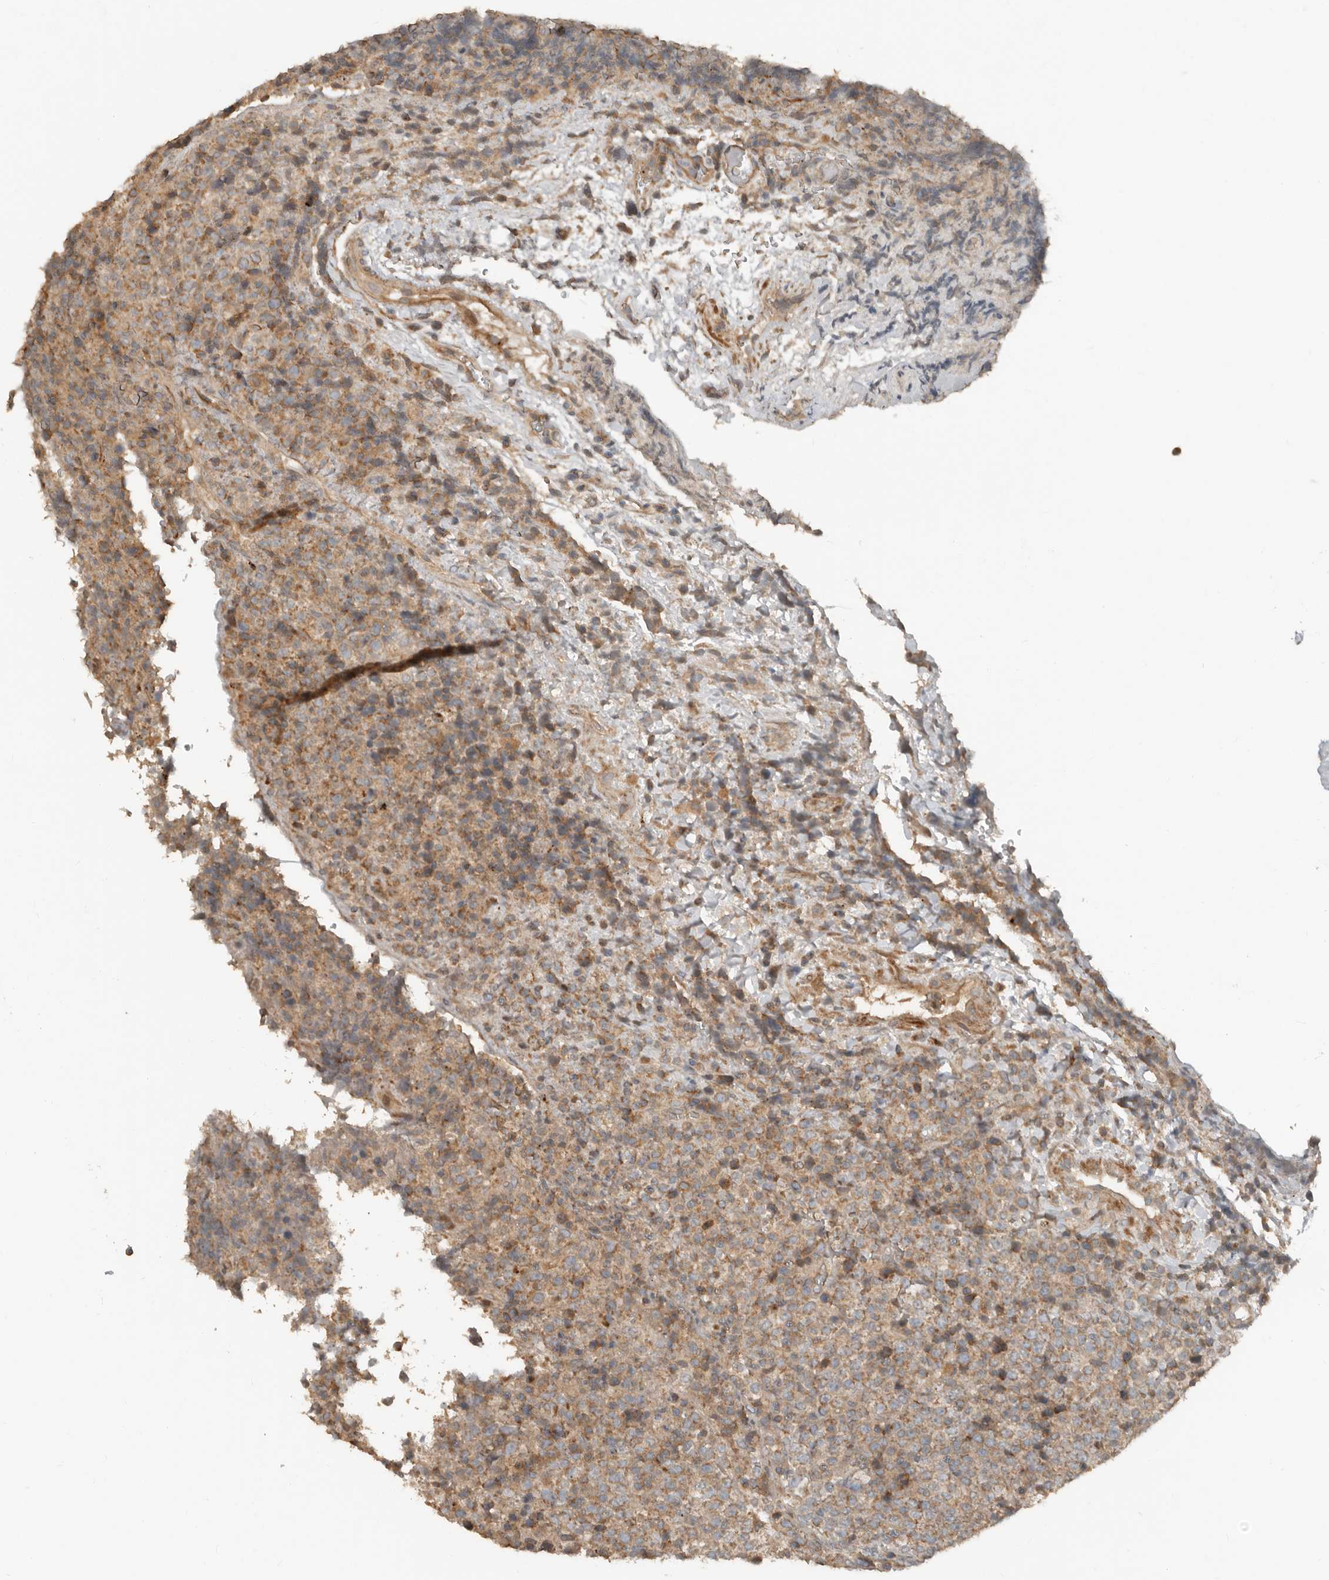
{"staining": {"intensity": "moderate", "quantity": ">75%", "location": "cytoplasmic/membranous"}, "tissue": "lymphoma", "cell_type": "Tumor cells", "image_type": "cancer", "snomed": [{"axis": "morphology", "description": "Malignant lymphoma, non-Hodgkin's type, High grade"}, {"axis": "topography", "description": "Lymph node"}], "caption": "Moderate cytoplasmic/membranous expression for a protein is seen in about >75% of tumor cells of lymphoma using immunohistochemistry.", "gene": "SLC6A7", "patient": {"sex": "male", "age": 13}}